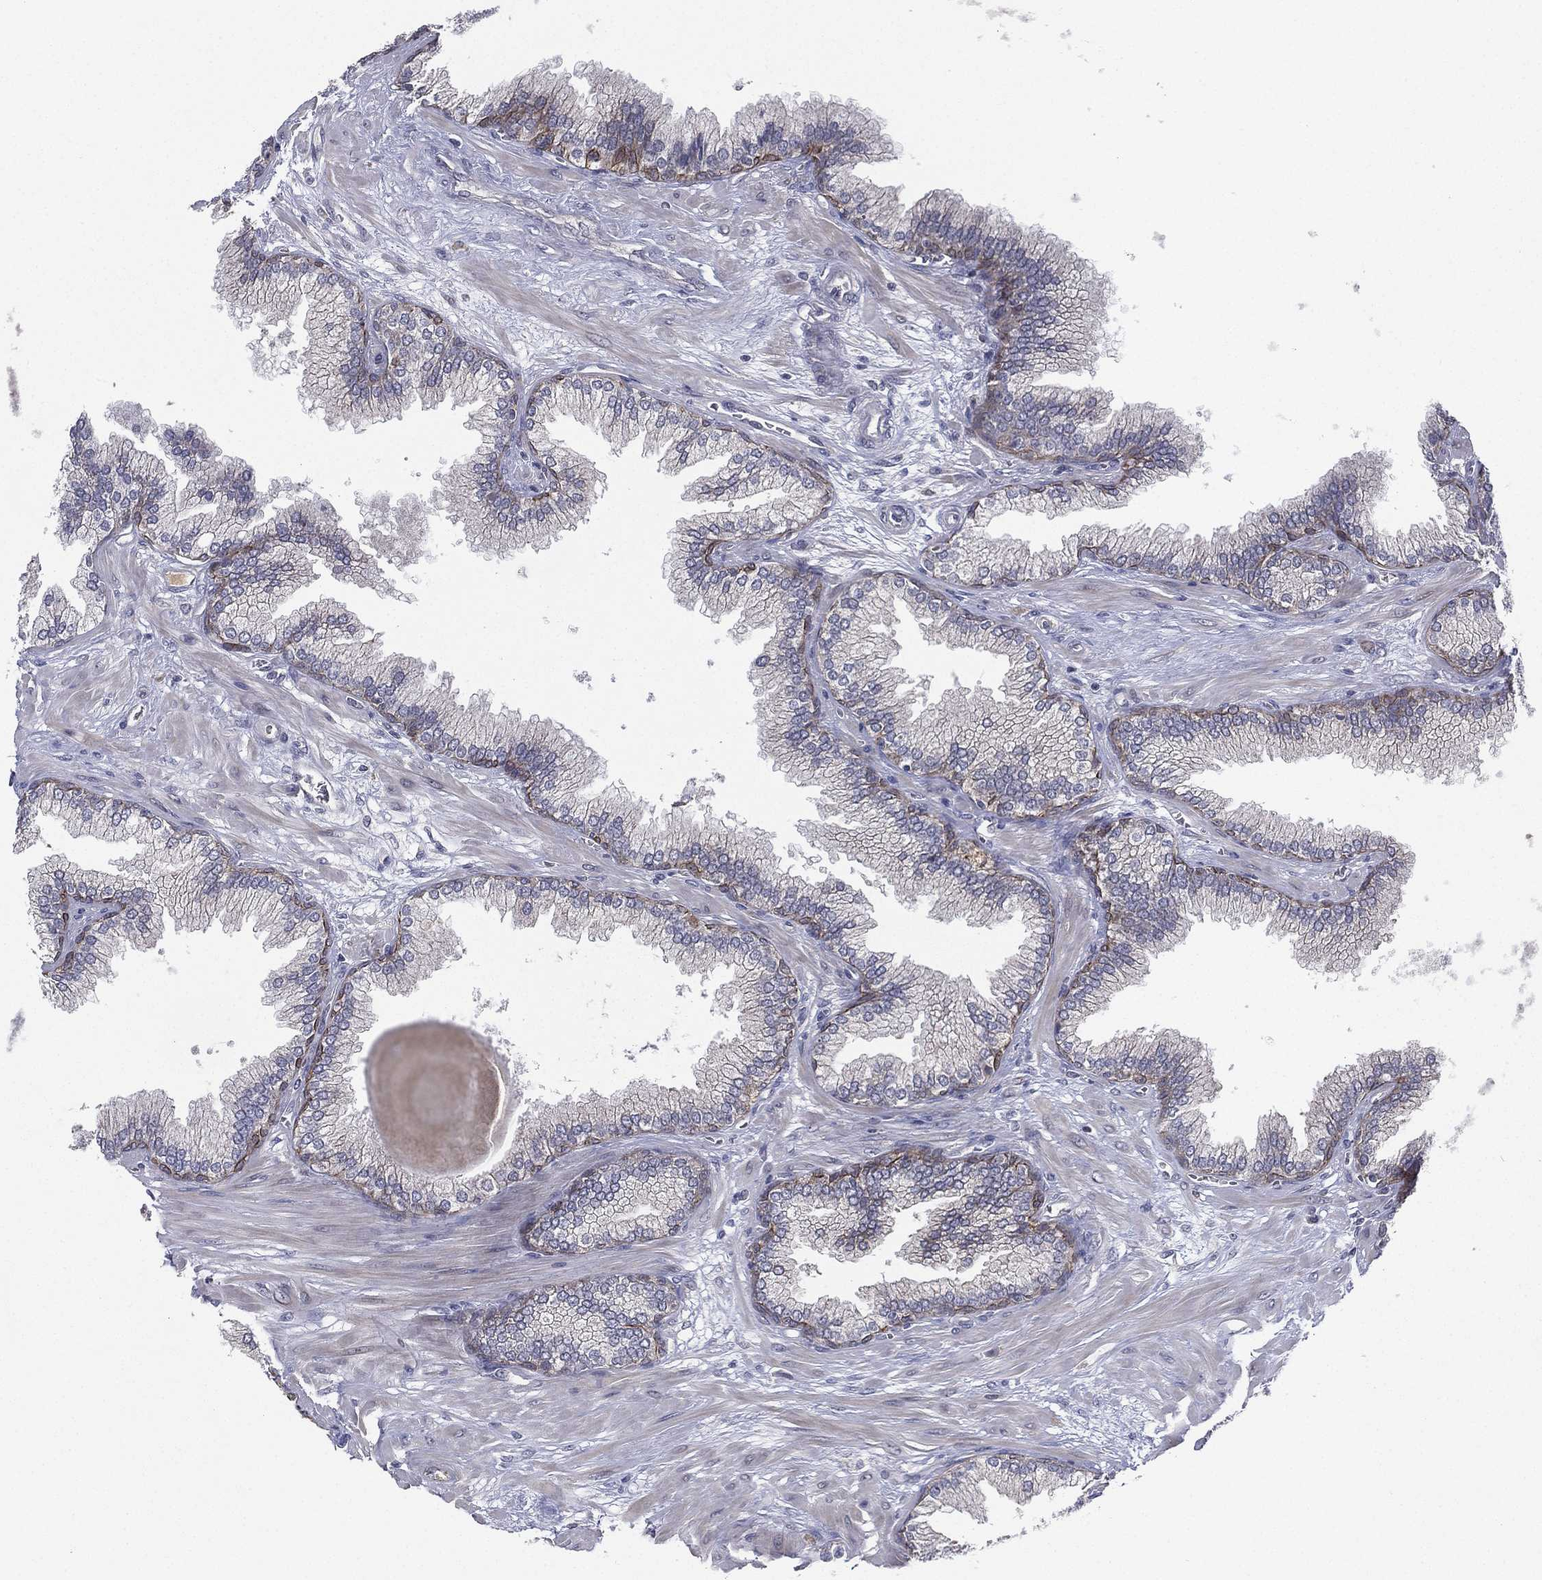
{"staining": {"intensity": "negative", "quantity": "none", "location": "none"}, "tissue": "prostate cancer", "cell_type": "Tumor cells", "image_type": "cancer", "snomed": [{"axis": "morphology", "description": "Adenocarcinoma, Low grade"}, {"axis": "topography", "description": "Prostate"}], "caption": "This image is of adenocarcinoma (low-grade) (prostate) stained with immunohistochemistry (IHC) to label a protein in brown with the nuclei are counter-stained blue. There is no expression in tumor cells. (Stains: DAB (3,3'-diaminobenzidine) immunohistochemistry (IHC) with hematoxylin counter stain, Microscopy: brightfield microscopy at high magnification).", "gene": "KAT14", "patient": {"sex": "male", "age": 69}}